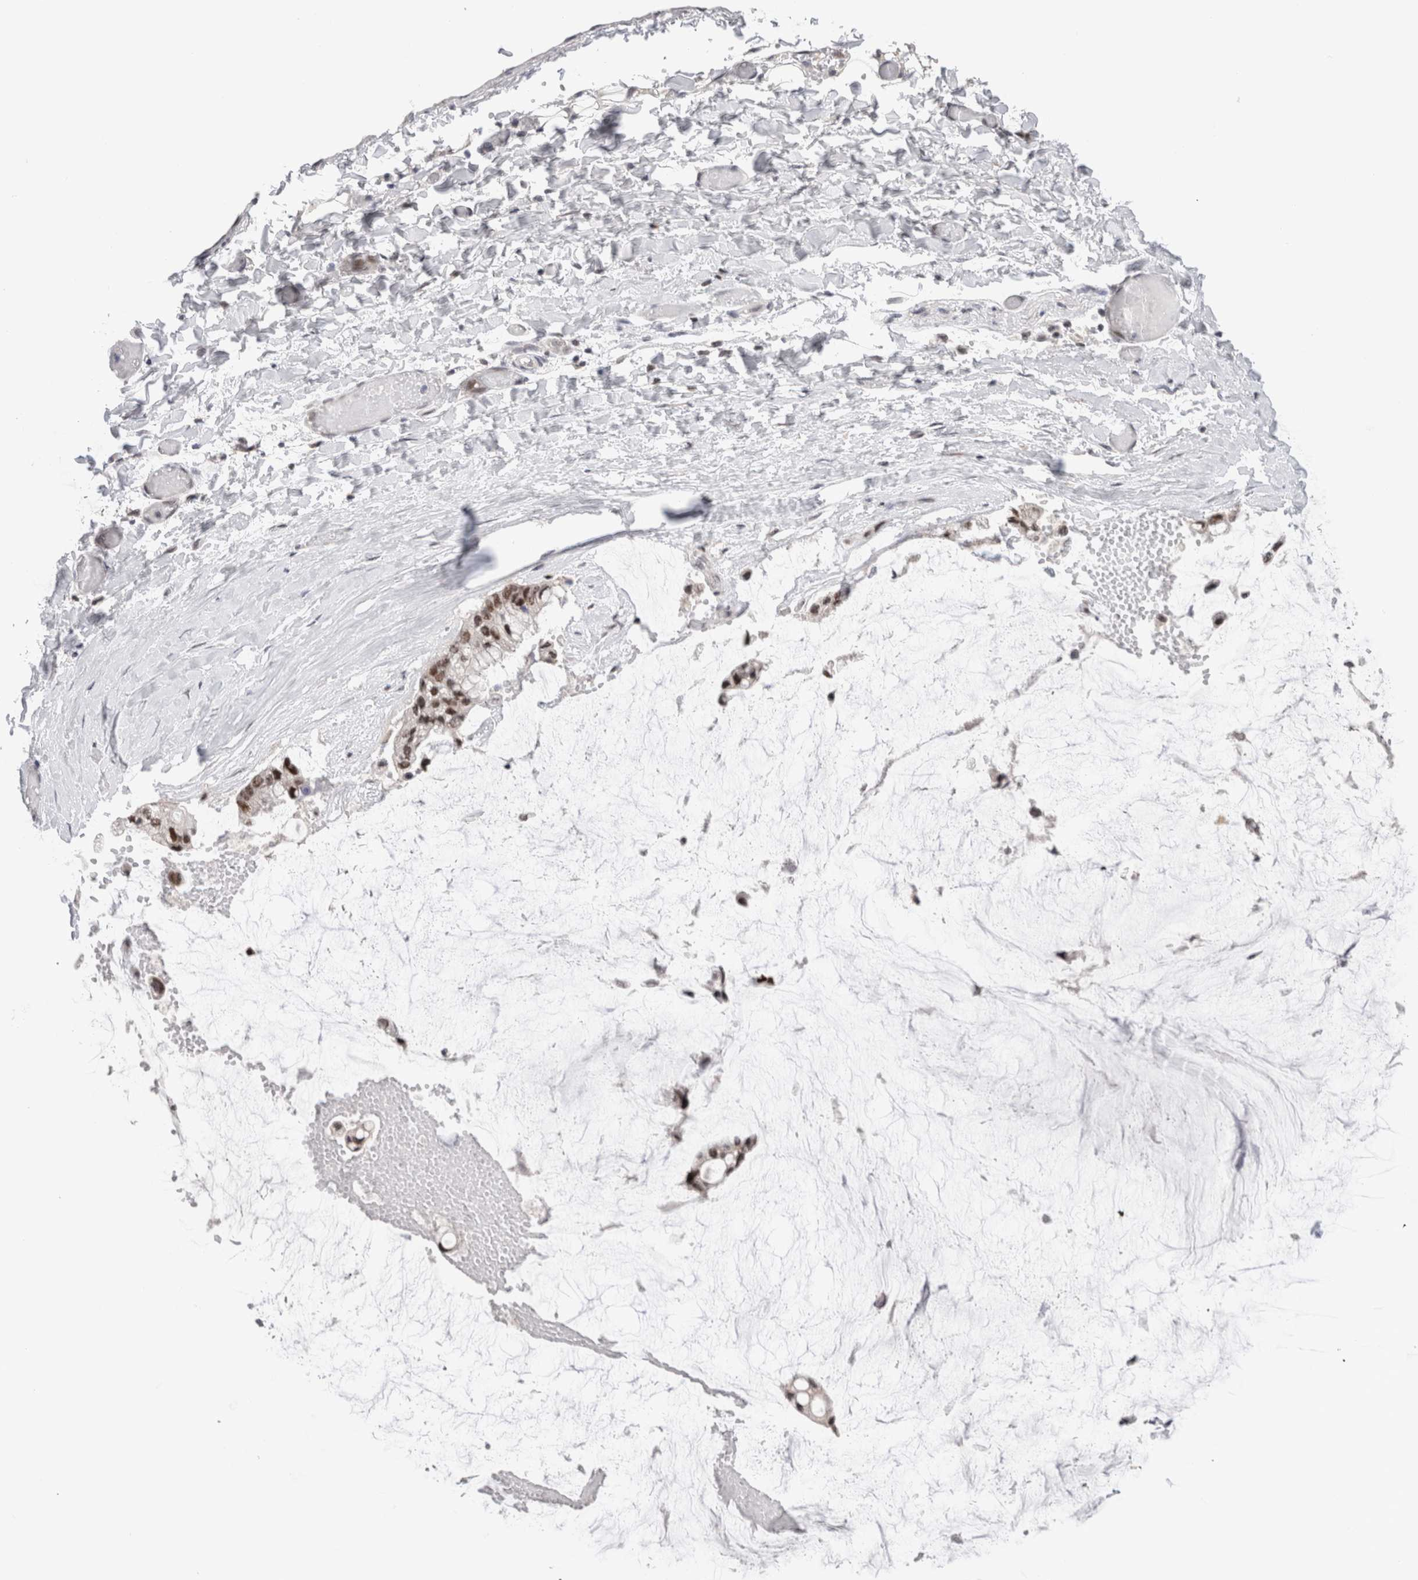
{"staining": {"intensity": "strong", "quantity": ">75%", "location": "nuclear"}, "tissue": "ovarian cancer", "cell_type": "Tumor cells", "image_type": "cancer", "snomed": [{"axis": "morphology", "description": "Cystadenocarcinoma, mucinous, NOS"}, {"axis": "topography", "description": "Ovary"}], "caption": "Approximately >75% of tumor cells in human ovarian cancer demonstrate strong nuclear protein staining as visualized by brown immunohistochemical staining.", "gene": "ZNF521", "patient": {"sex": "female", "age": 39}}